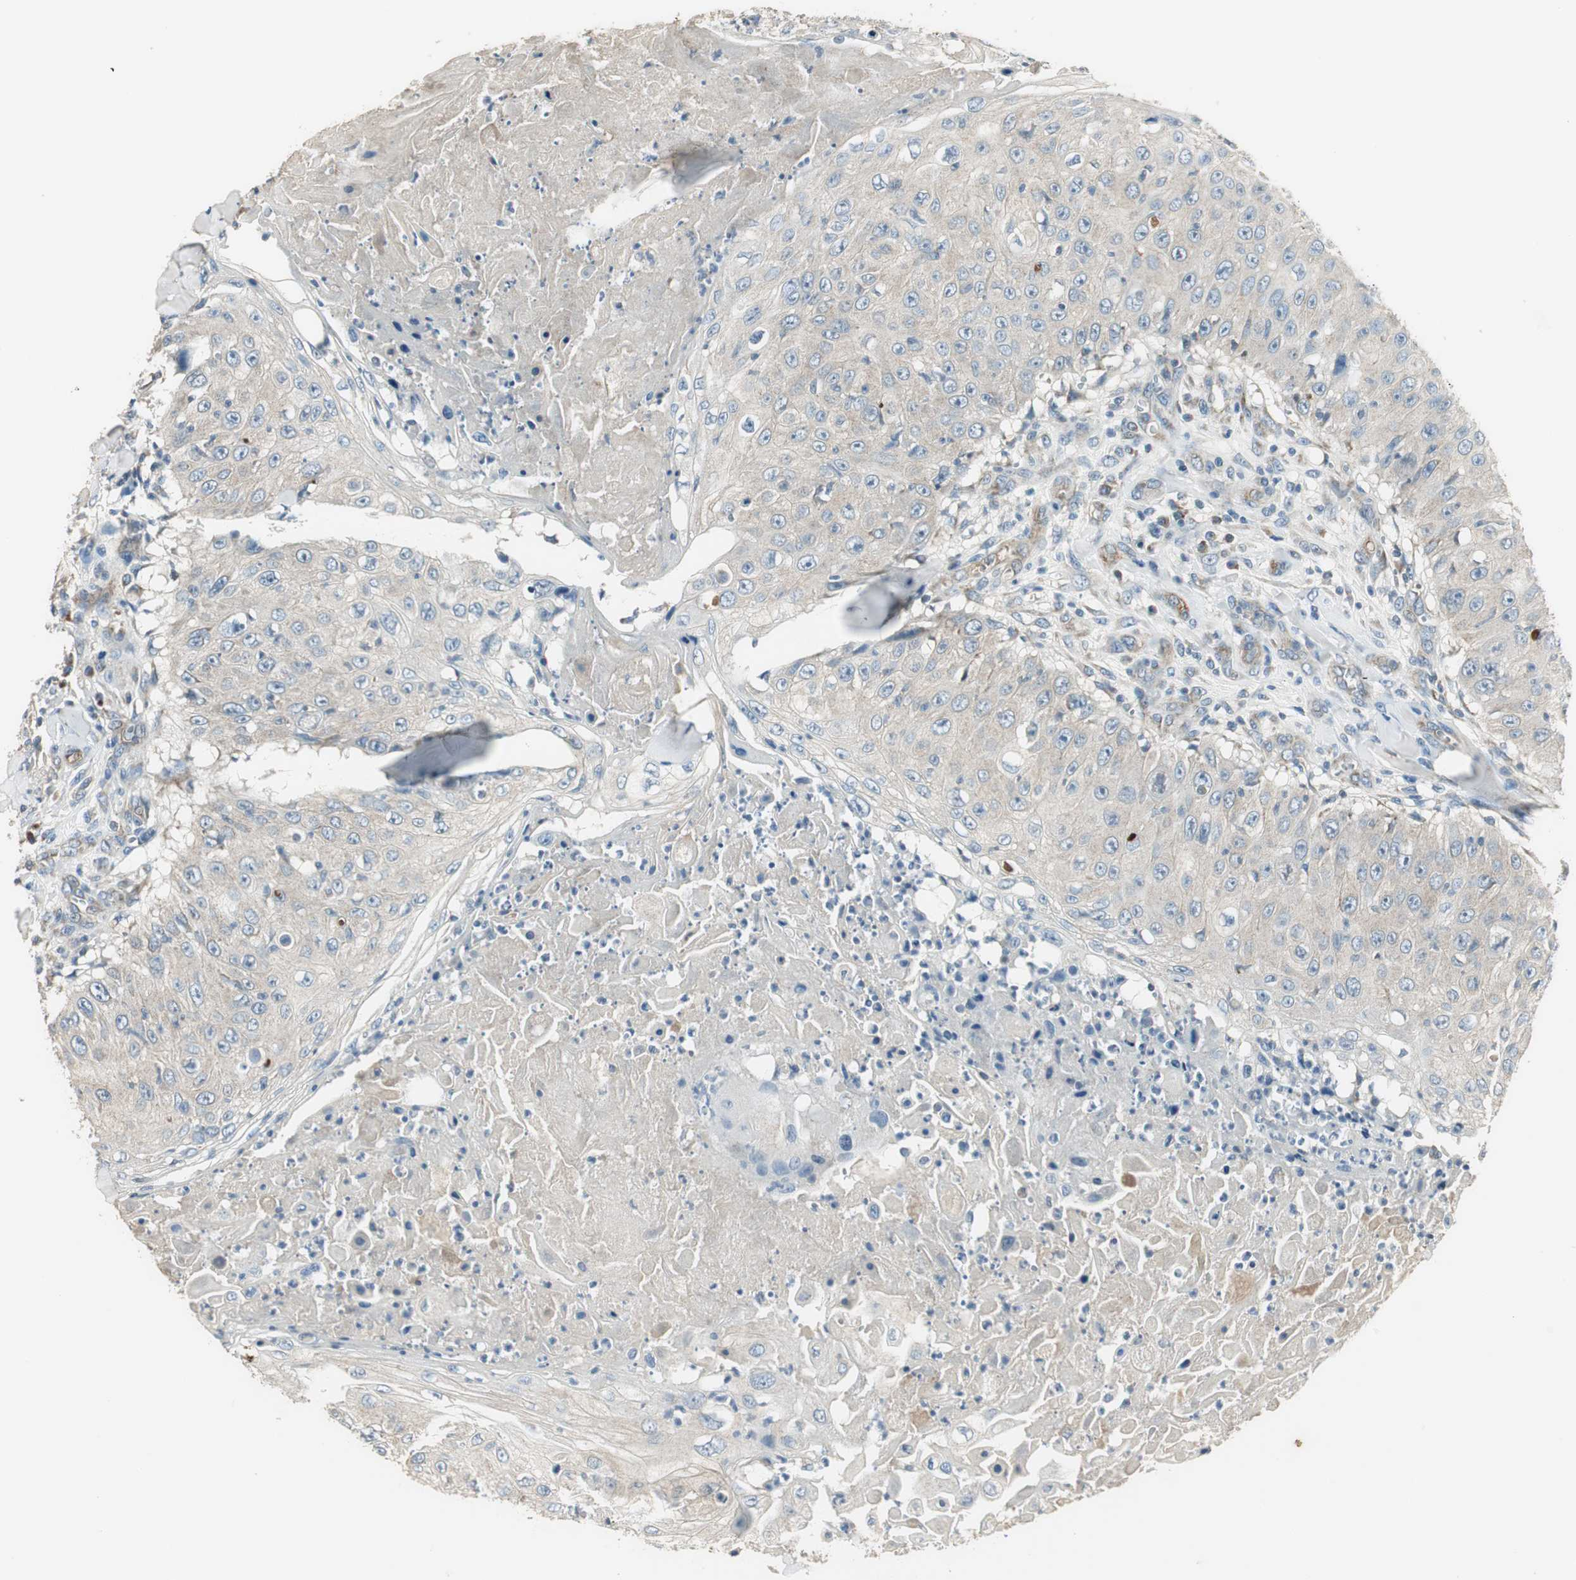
{"staining": {"intensity": "weak", "quantity": "<25%", "location": "cytoplasmic/membranous"}, "tissue": "skin cancer", "cell_type": "Tumor cells", "image_type": "cancer", "snomed": [{"axis": "morphology", "description": "Squamous cell carcinoma, NOS"}, {"axis": "topography", "description": "Skin"}], "caption": "Skin cancer (squamous cell carcinoma) stained for a protein using immunohistochemistry exhibits no expression tumor cells.", "gene": "MSTO1", "patient": {"sex": "male", "age": 86}}